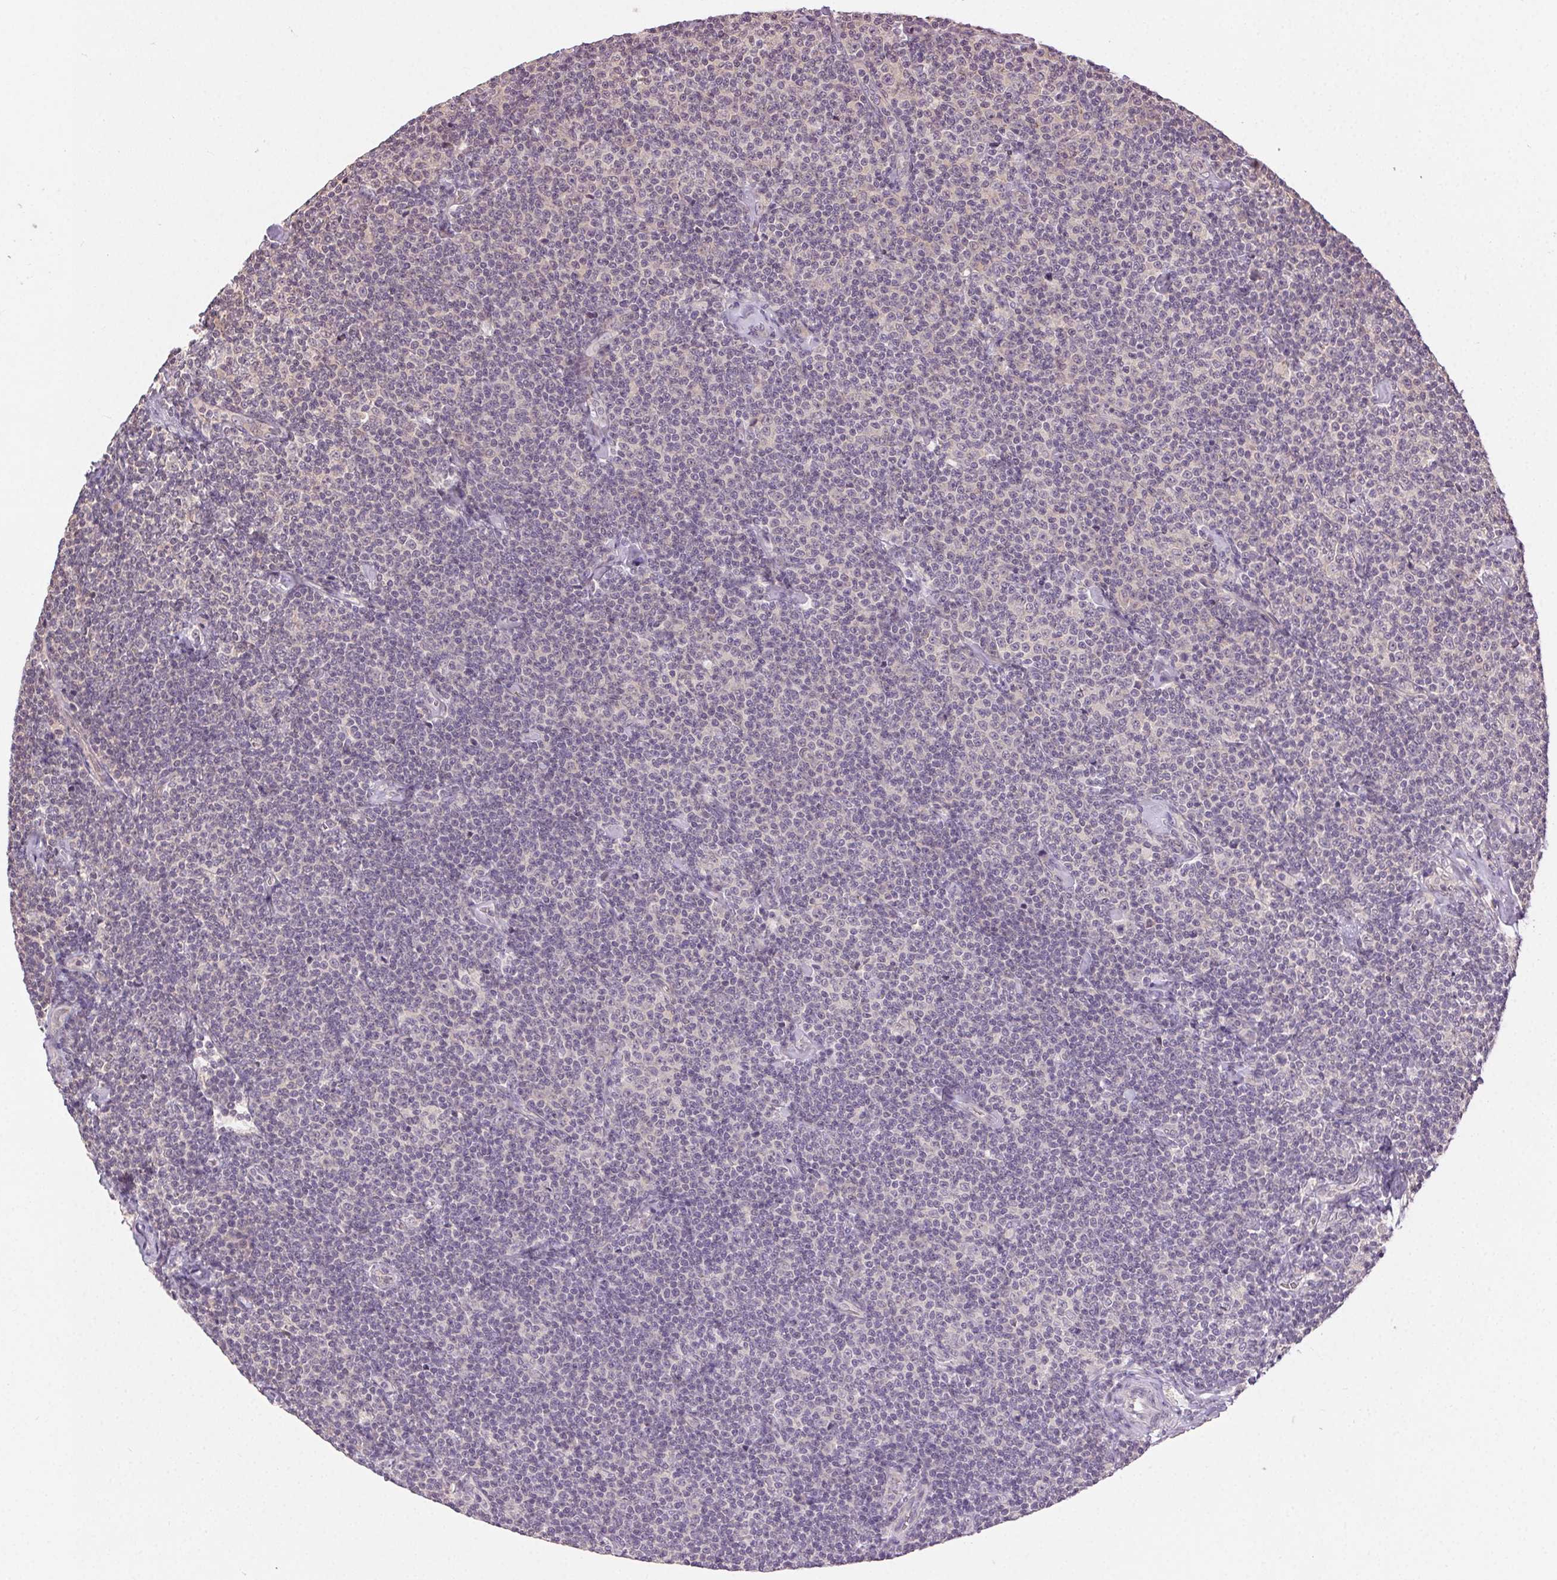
{"staining": {"intensity": "negative", "quantity": "none", "location": "none"}, "tissue": "lymphoma", "cell_type": "Tumor cells", "image_type": "cancer", "snomed": [{"axis": "morphology", "description": "Malignant lymphoma, non-Hodgkin's type, Low grade"}, {"axis": "topography", "description": "Lymph node"}], "caption": "Immunohistochemistry (IHC) of human lymphoma demonstrates no expression in tumor cells. Brightfield microscopy of IHC stained with DAB (brown) and hematoxylin (blue), captured at high magnification.", "gene": "ATP1B3", "patient": {"sex": "male", "age": 81}}